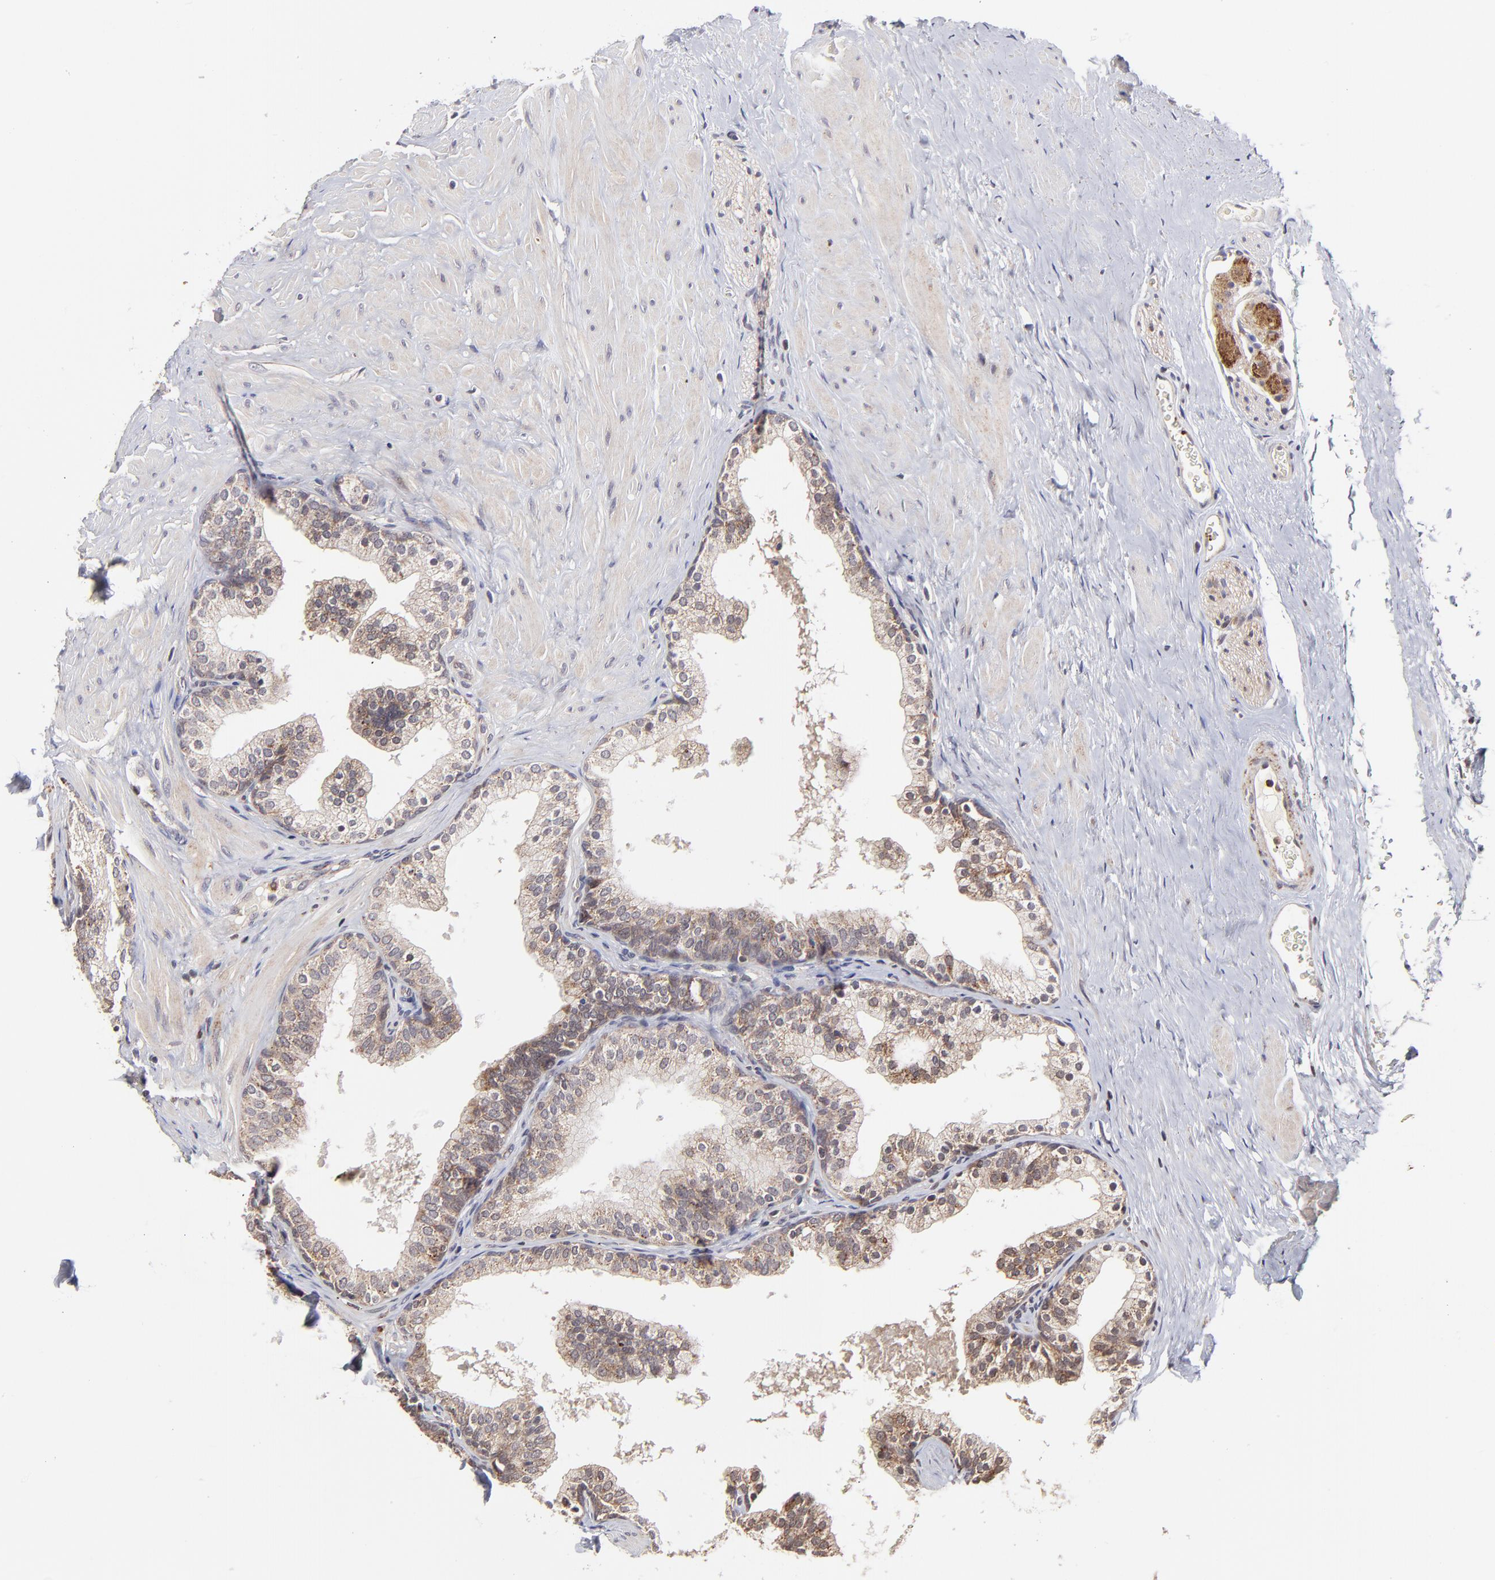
{"staining": {"intensity": "weak", "quantity": ">75%", "location": "cytoplasmic/membranous"}, "tissue": "prostate", "cell_type": "Glandular cells", "image_type": "normal", "snomed": [{"axis": "morphology", "description": "Normal tissue, NOS"}, {"axis": "topography", "description": "Prostate"}], "caption": "Immunohistochemistry image of unremarkable human prostate stained for a protein (brown), which displays low levels of weak cytoplasmic/membranous positivity in about >75% of glandular cells.", "gene": "MAP2K7", "patient": {"sex": "male", "age": 60}}